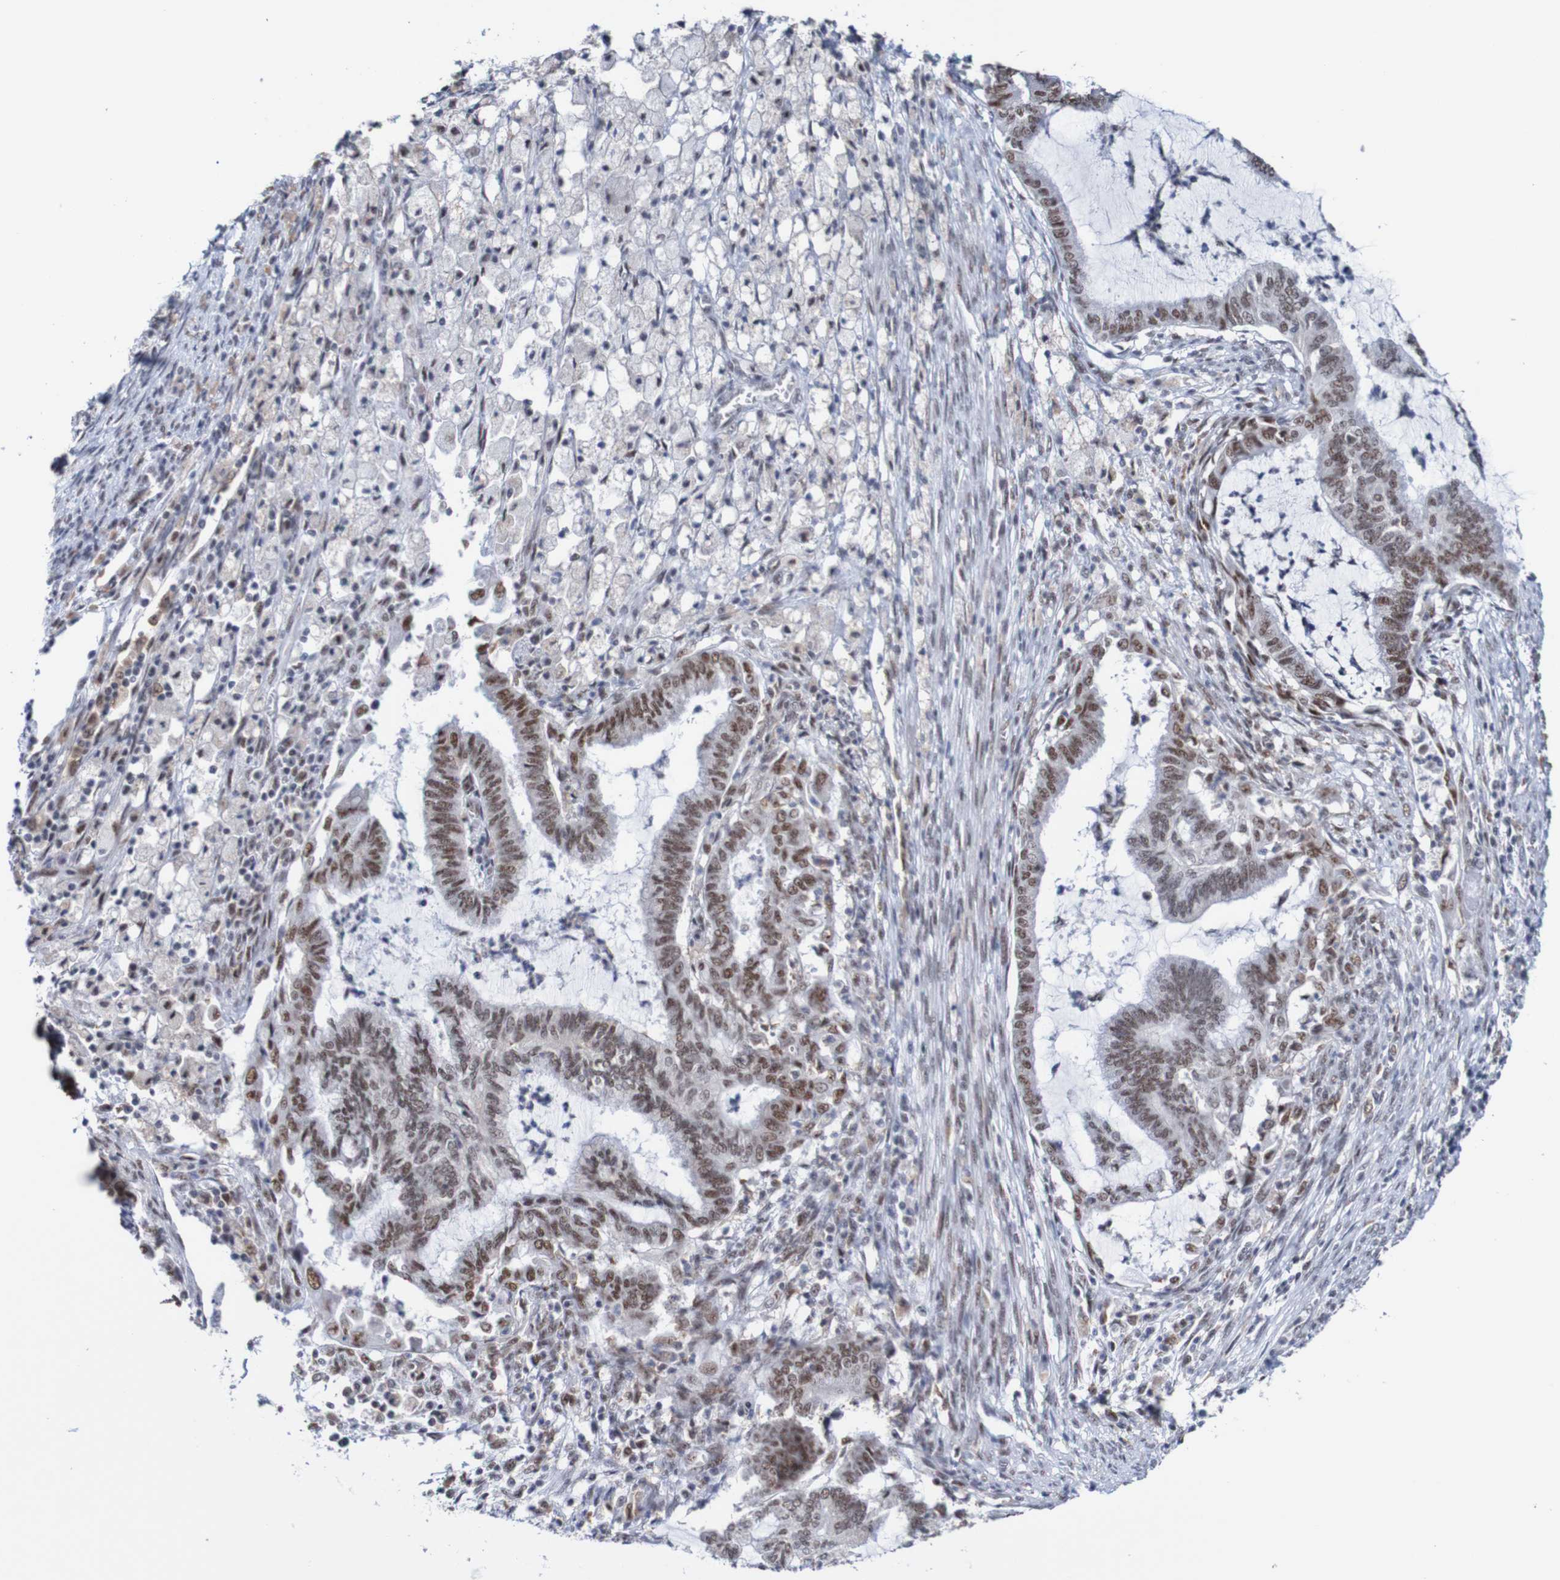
{"staining": {"intensity": "moderate", "quantity": "25%-75%", "location": "nuclear"}, "tissue": "cervical cancer", "cell_type": "Tumor cells", "image_type": "cancer", "snomed": [{"axis": "morphology", "description": "Normal tissue, NOS"}, {"axis": "morphology", "description": "Adenocarcinoma, NOS"}, {"axis": "topography", "description": "Cervix"}, {"axis": "topography", "description": "Endometrium"}], "caption": "Protein expression analysis of cervical cancer shows moderate nuclear staining in about 25%-75% of tumor cells. (DAB (3,3'-diaminobenzidine) = brown stain, brightfield microscopy at high magnification).", "gene": "CDC5L", "patient": {"sex": "female", "age": 86}}